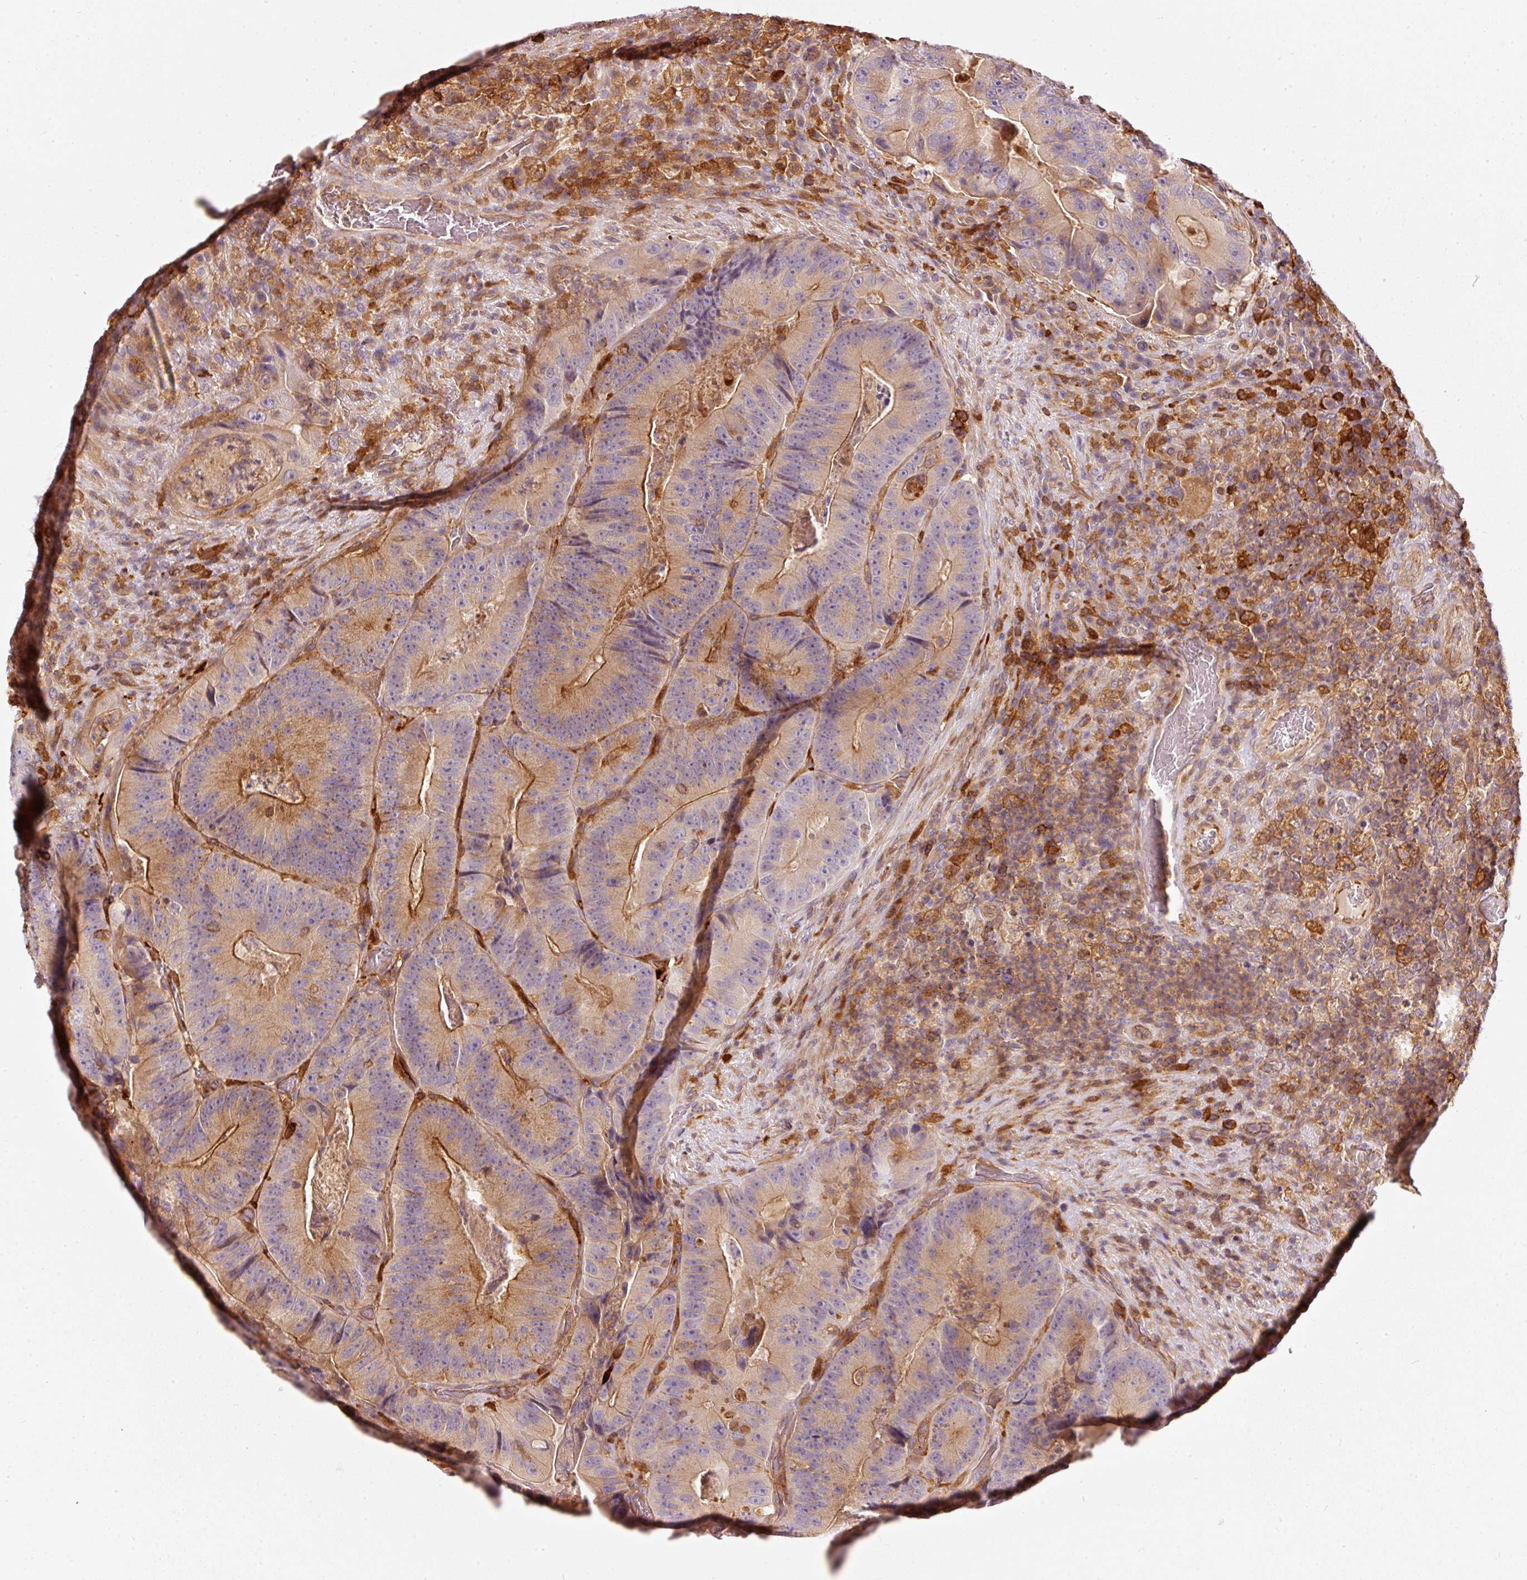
{"staining": {"intensity": "moderate", "quantity": ">75%", "location": "cytoplasmic/membranous"}, "tissue": "colorectal cancer", "cell_type": "Tumor cells", "image_type": "cancer", "snomed": [{"axis": "morphology", "description": "Adenocarcinoma, NOS"}, {"axis": "topography", "description": "Colon"}], "caption": "This image exhibits colorectal adenocarcinoma stained with immunohistochemistry (IHC) to label a protein in brown. The cytoplasmic/membranous of tumor cells show moderate positivity for the protein. Nuclei are counter-stained blue.", "gene": "IQGAP2", "patient": {"sex": "female", "age": 86}}